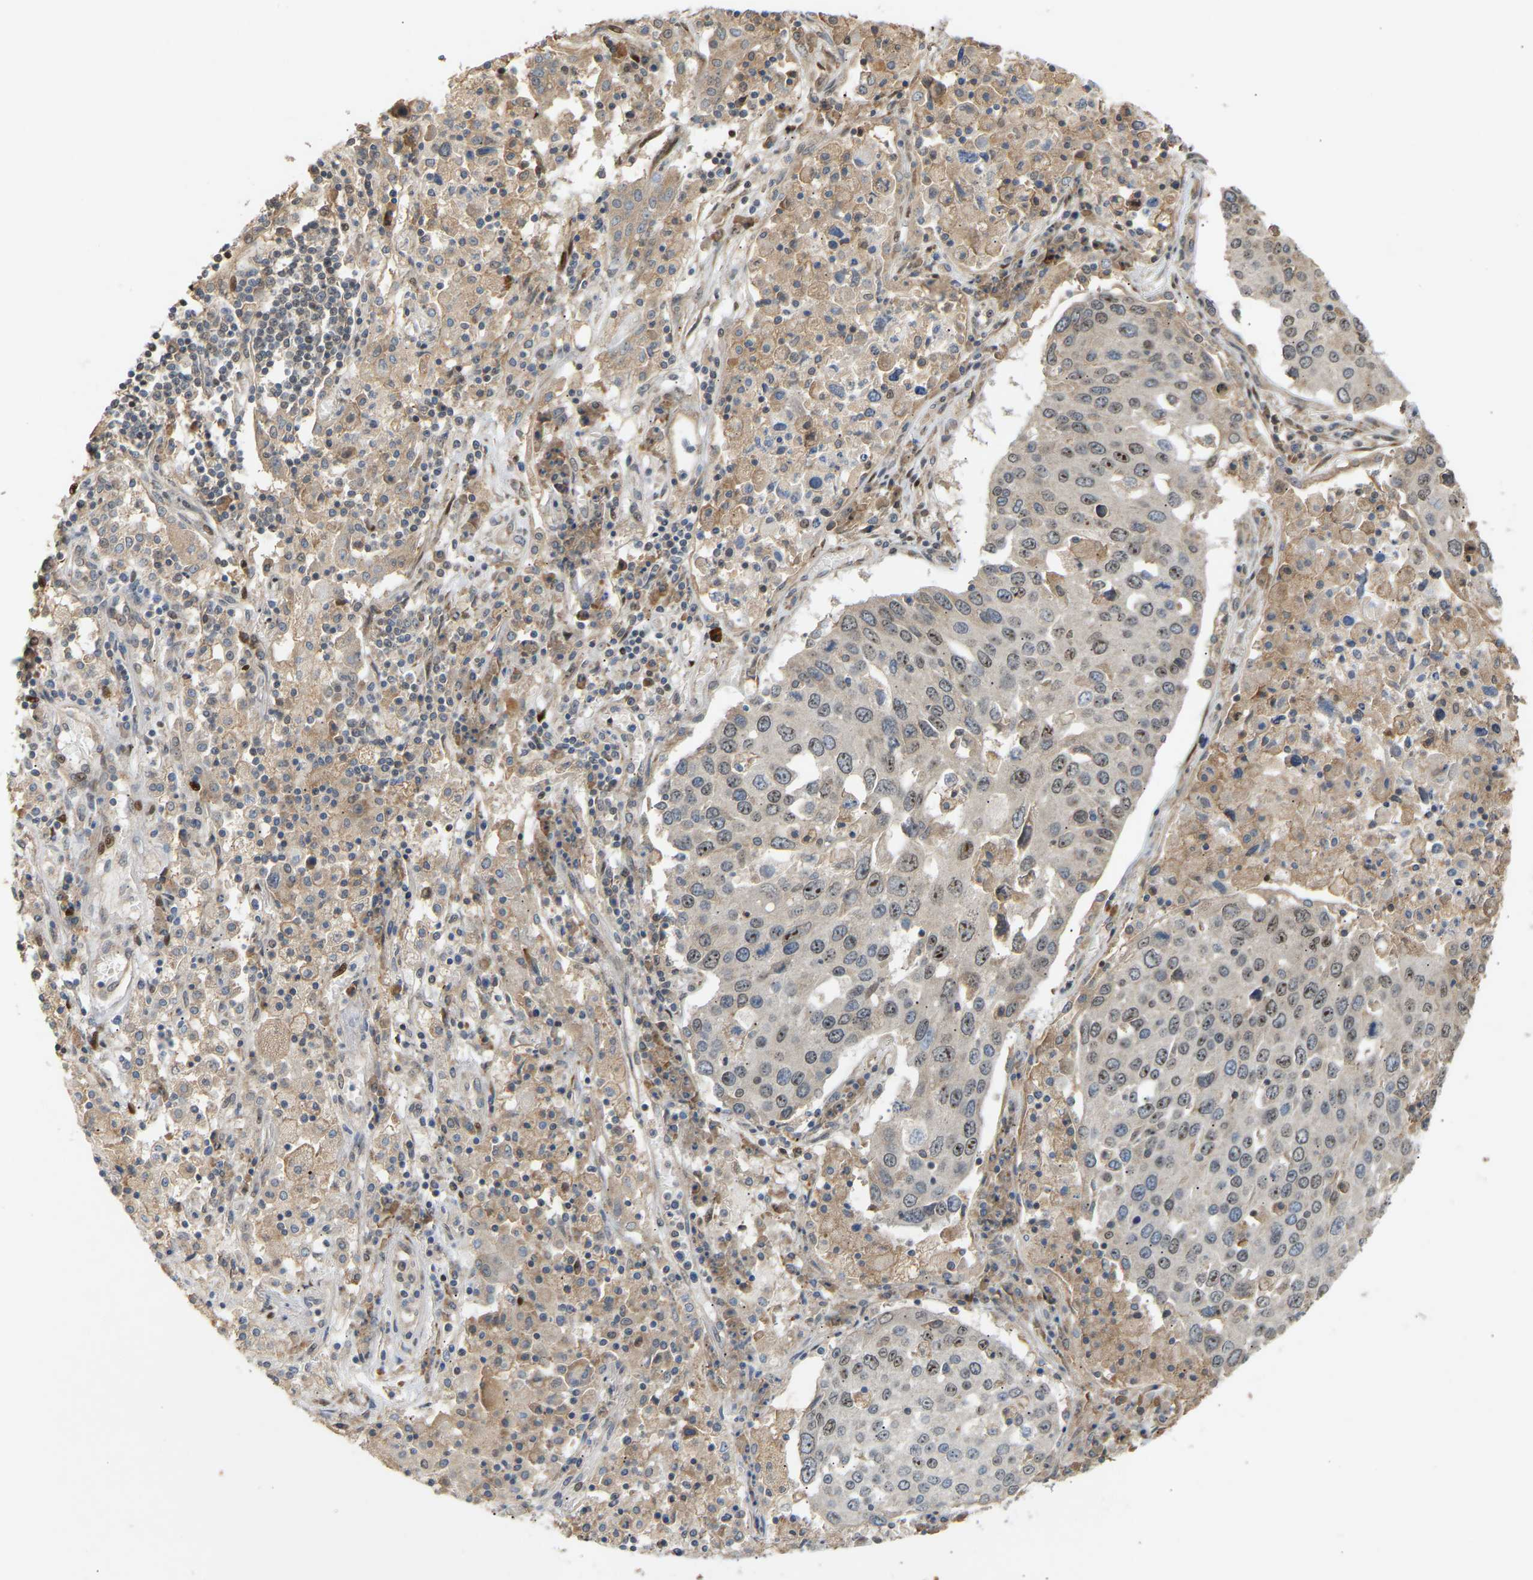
{"staining": {"intensity": "weak", "quantity": "<25%", "location": "nuclear"}, "tissue": "lung cancer", "cell_type": "Tumor cells", "image_type": "cancer", "snomed": [{"axis": "morphology", "description": "Squamous cell carcinoma, NOS"}, {"axis": "topography", "description": "Lung"}], "caption": "This is an immunohistochemistry (IHC) histopathology image of human lung cancer (squamous cell carcinoma). There is no expression in tumor cells.", "gene": "PTPN4", "patient": {"sex": "male", "age": 65}}